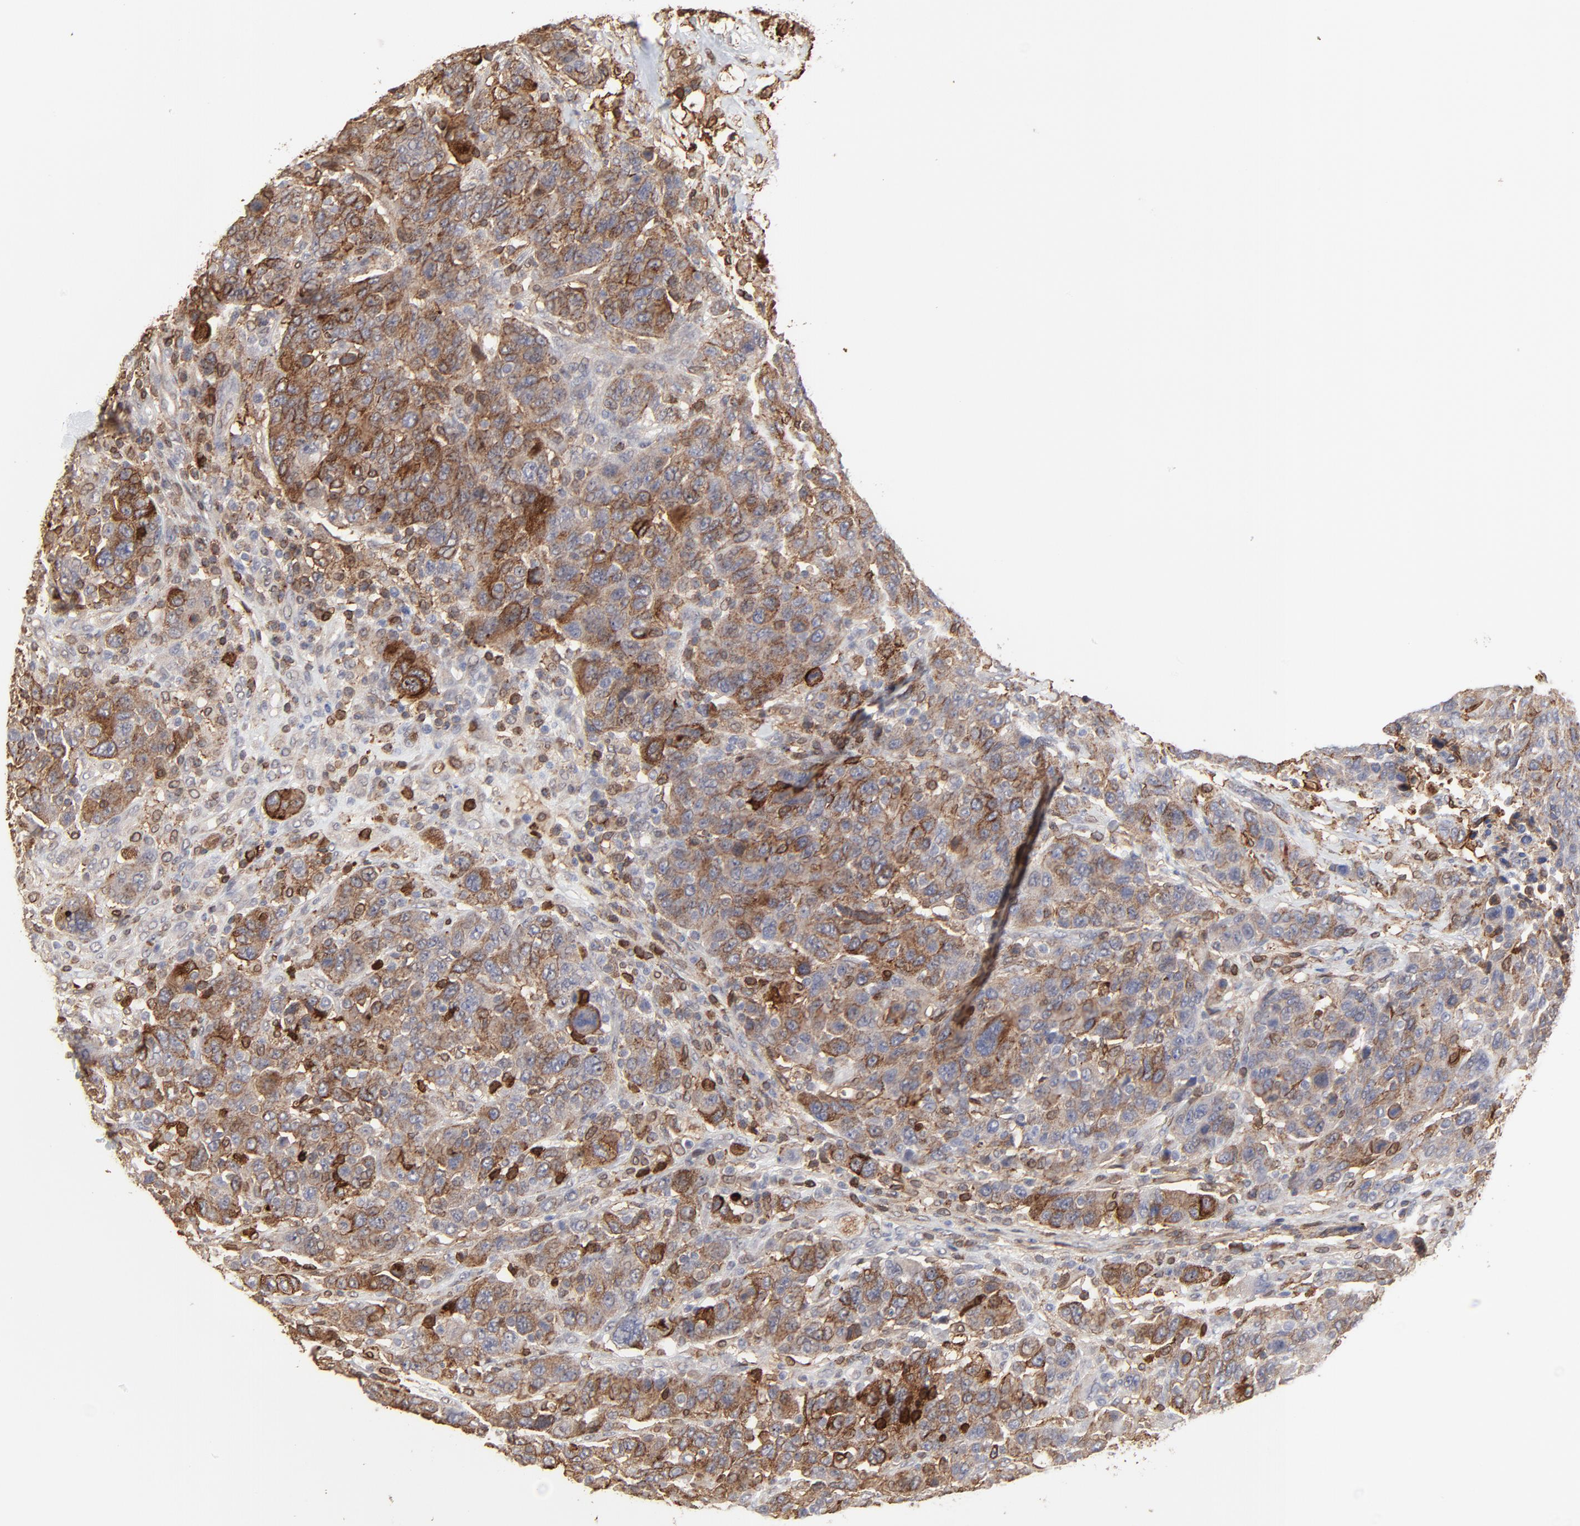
{"staining": {"intensity": "moderate", "quantity": "25%-75%", "location": "cytoplasmic/membranous"}, "tissue": "breast cancer", "cell_type": "Tumor cells", "image_type": "cancer", "snomed": [{"axis": "morphology", "description": "Duct carcinoma"}, {"axis": "topography", "description": "Breast"}], "caption": "Protein expression by immunohistochemistry (IHC) reveals moderate cytoplasmic/membranous expression in approximately 25%-75% of tumor cells in breast cancer.", "gene": "SLC6A14", "patient": {"sex": "female", "age": 37}}